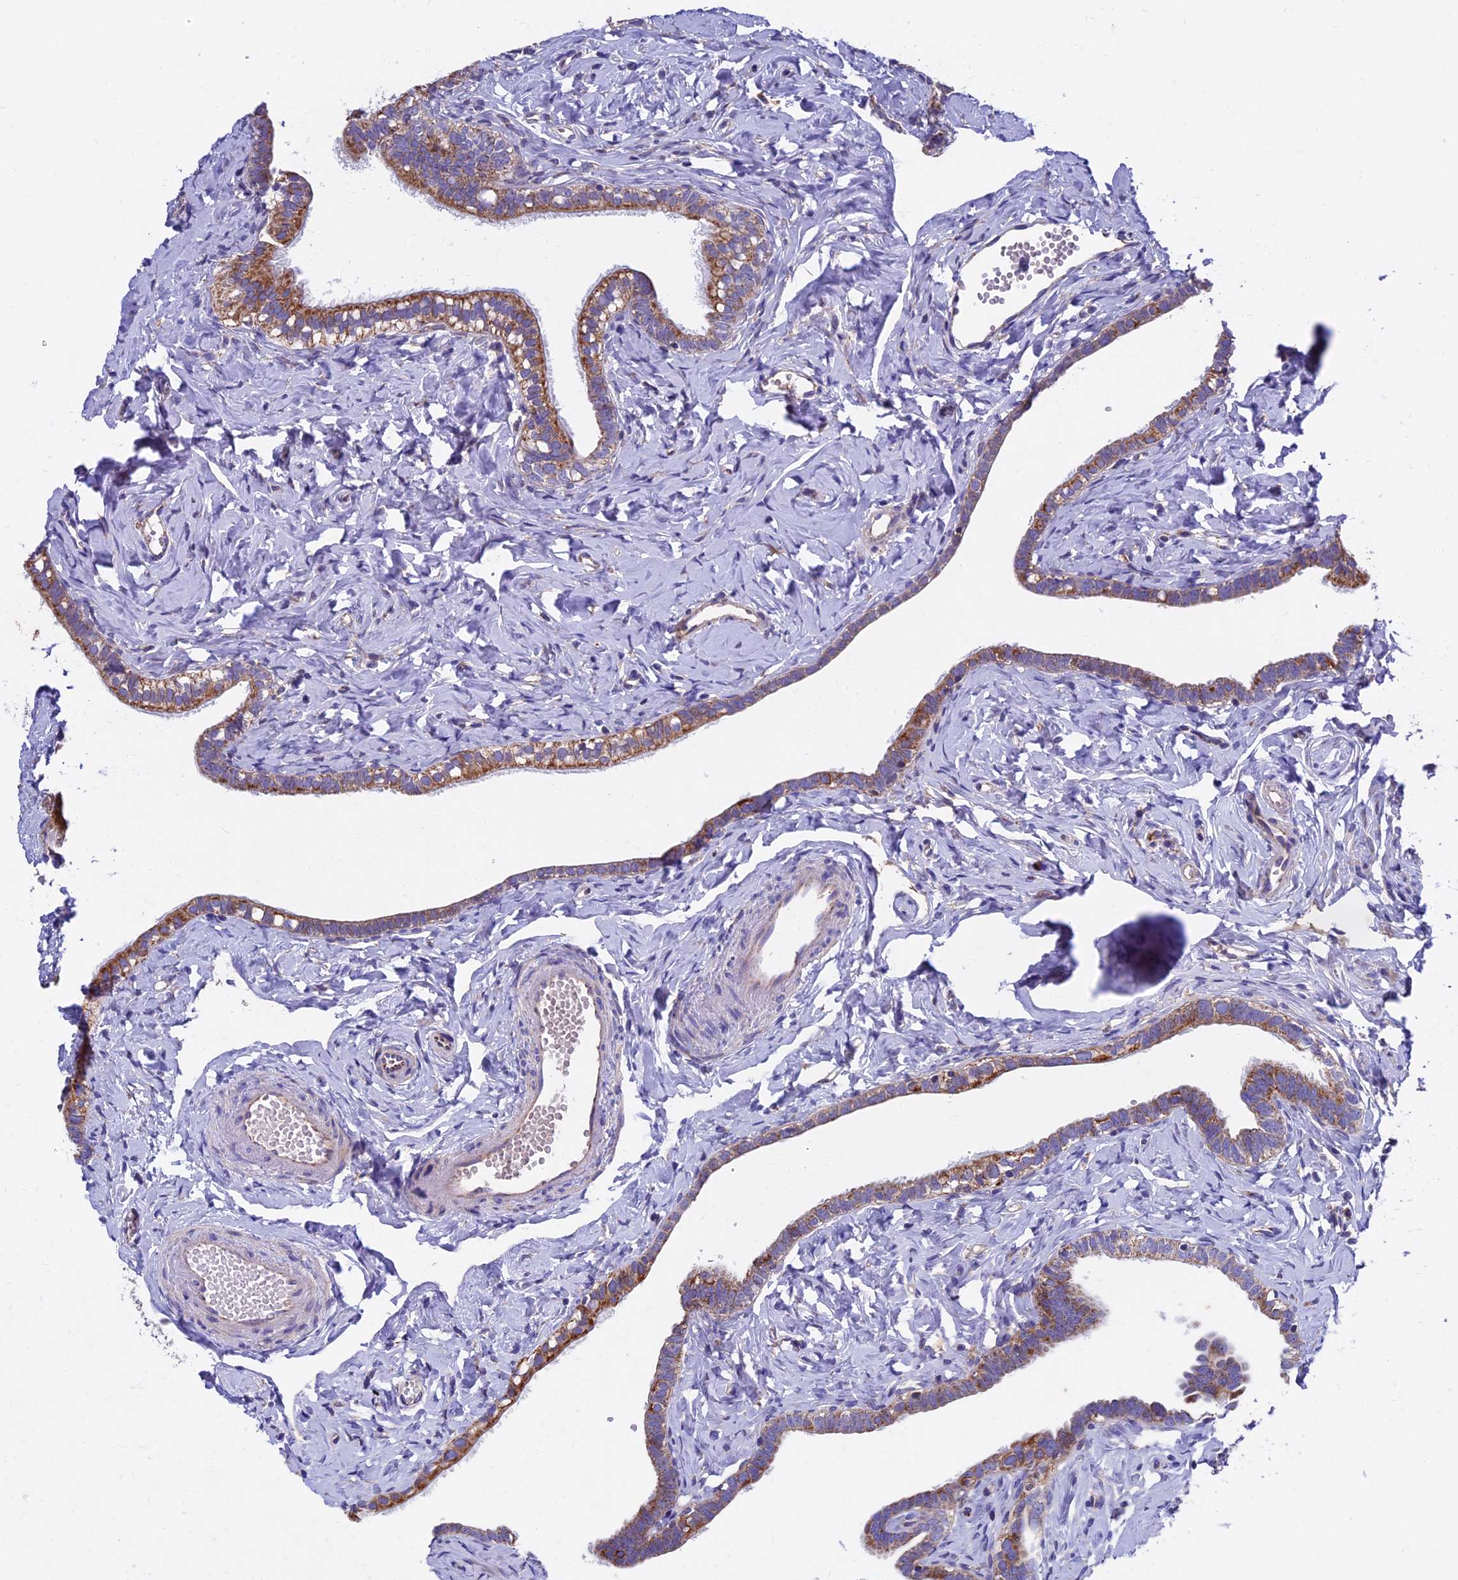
{"staining": {"intensity": "moderate", "quantity": ">75%", "location": "cytoplasmic/membranous"}, "tissue": "fallopian tube", "cell_type": "Glandular cells", "image_type": "normal", "snomed": [{"axis": "morphology", "description": "Normal tissue, NOS"}, {"axis": "topography", "description": "Fallopian tube"}], "caption": "Glandular cells show moderate cytoplasmic/membranous positivity in about >75% of cells in normal fallopian tube.", "gene": "RNF17", "patient": {"sex": "female", "age": 66}}